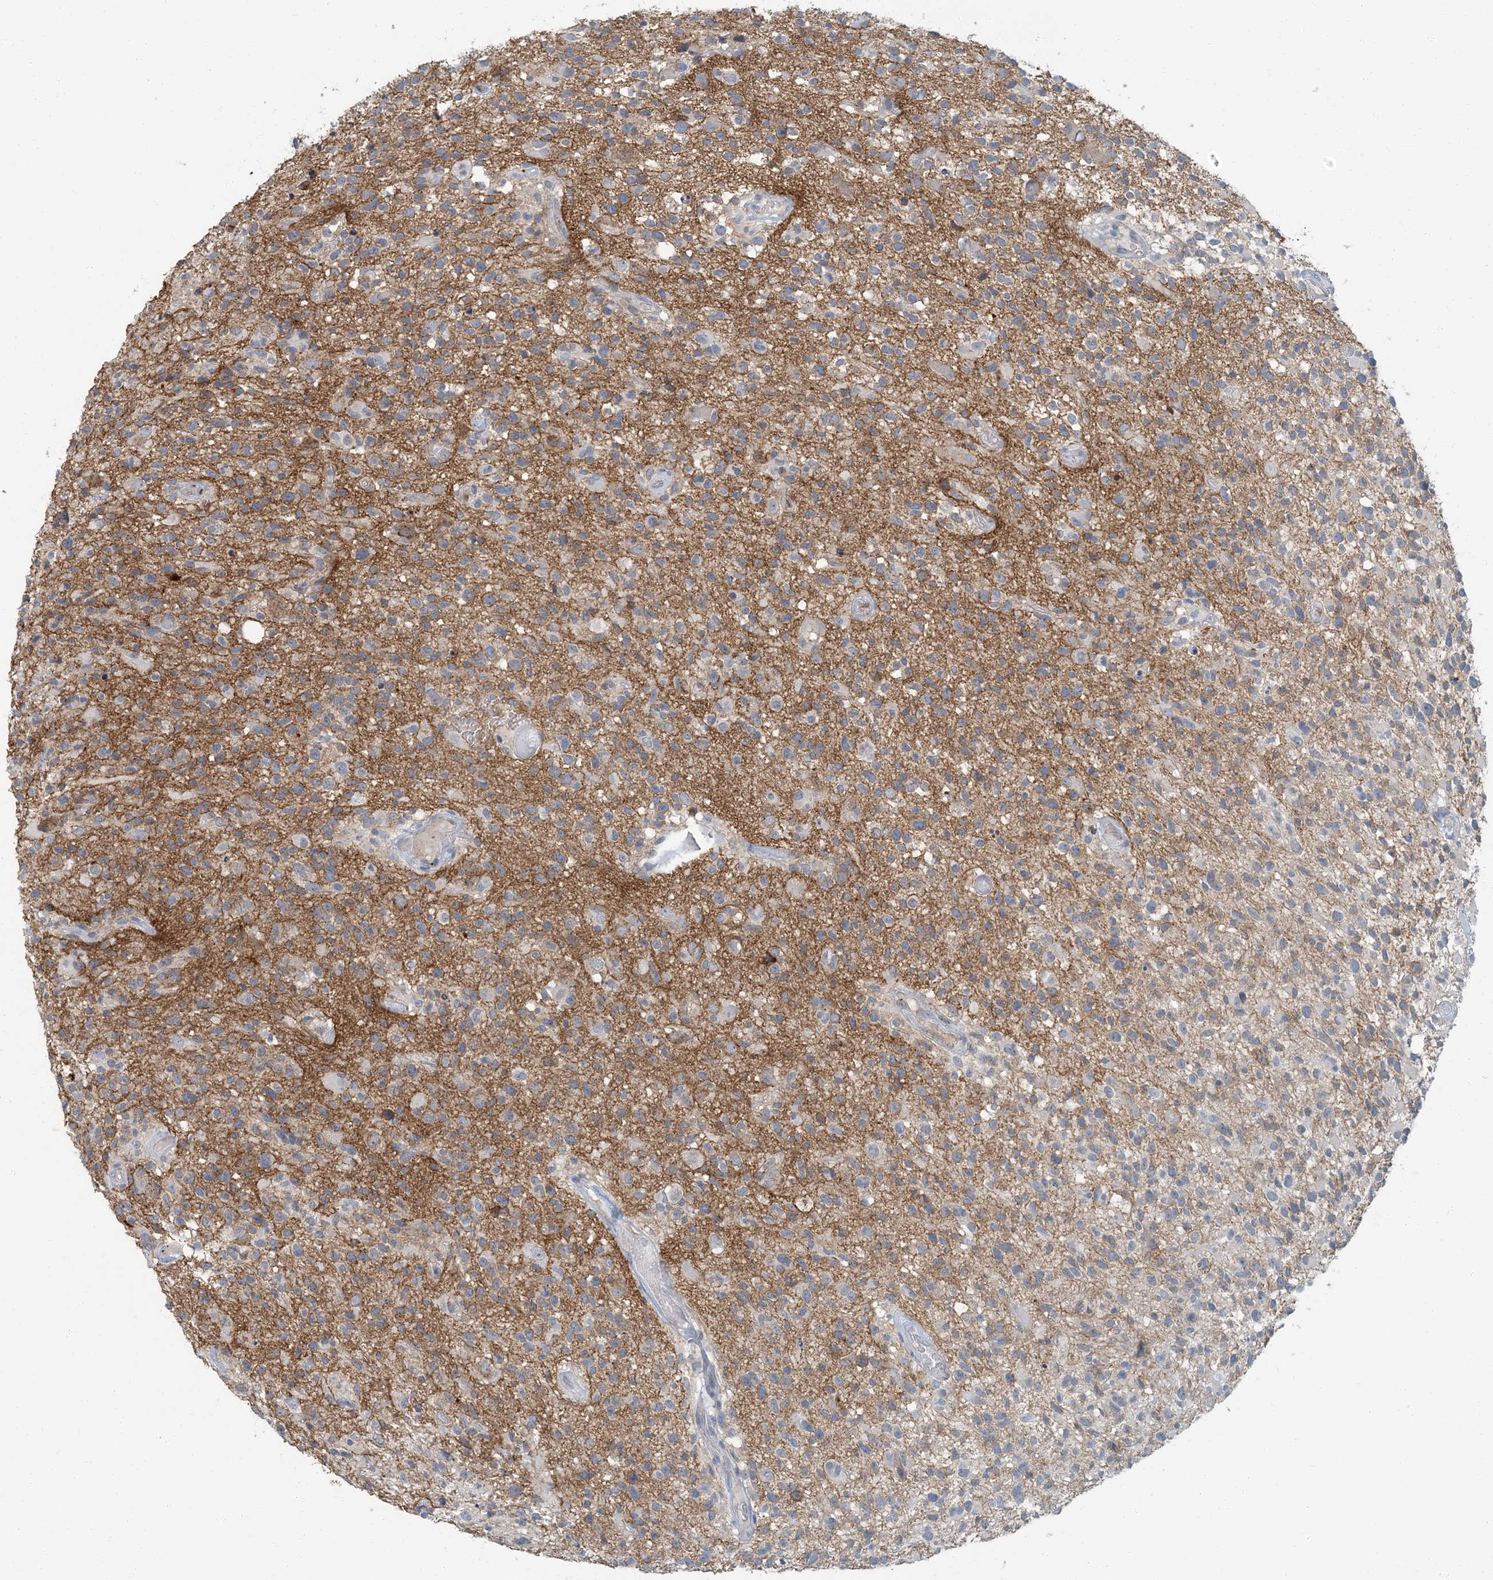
{"staining": {"intensity": "negative", "quantity": "none", "location": "none"}, "tissue": "glioma", "cell_type": "Tumor cells", "image_type": "cancer", "snomed": [{"axis": "morphology", "description": "Glioma, malignant, High grade"}, {"axis": "morphology", "description": "Glioblastoma, NOS"}, {"axis": "topography", "description": "Brain"}], "caption": "IHC of glioma shows no positivity in tumor cells.", "gene": "EPHA4", "patient": {"sex": "male", "age": 60}}